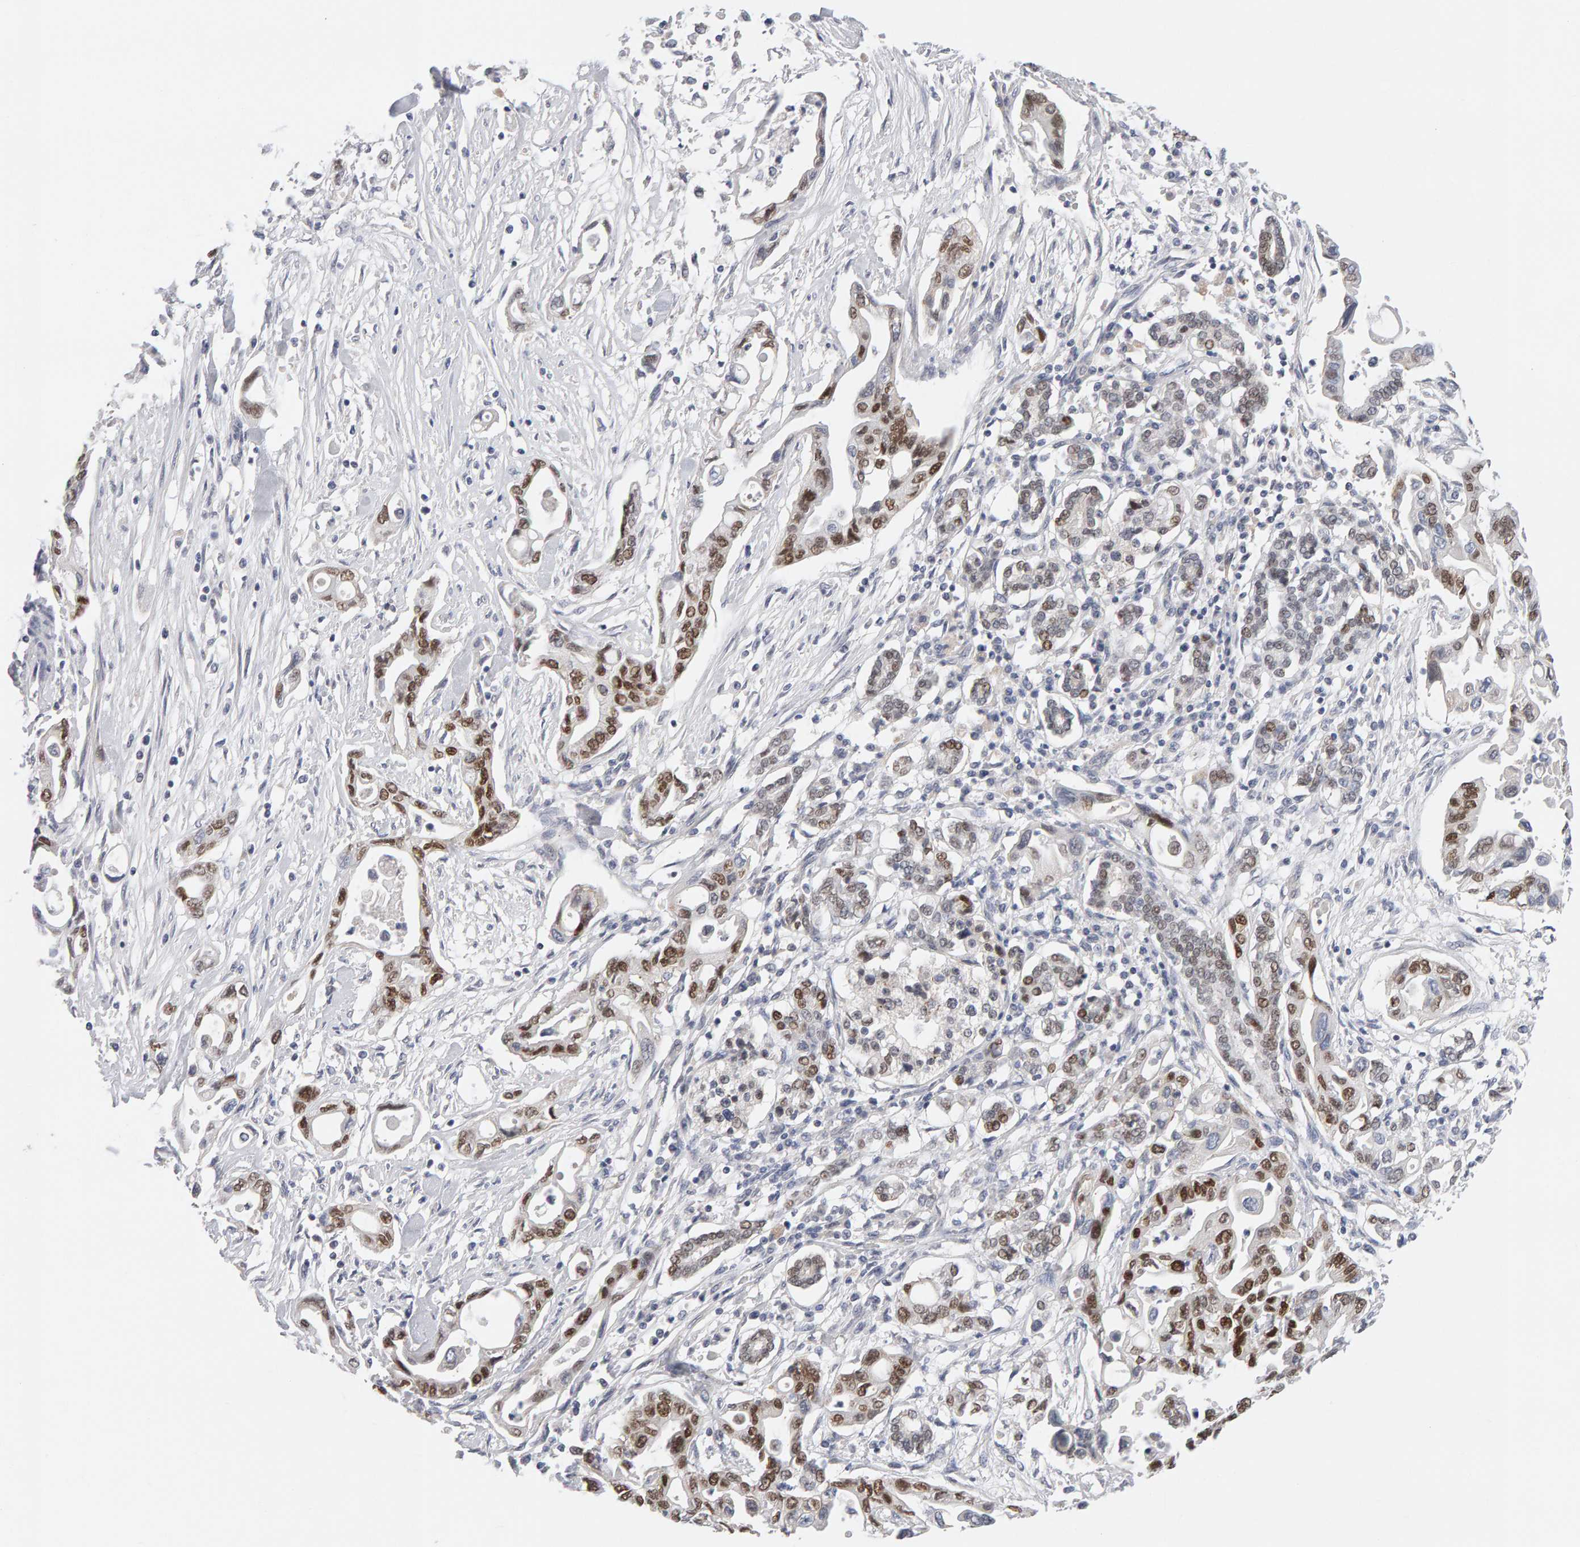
{"staining": {"intensity": "moderate", "quantity": "25%-75%", "location": "nuclear"}, "tissue": "pancreatic cancer", "cell_type": "Tumor cells", "image_type": "cancer", "snomed": [{"axis": "morphology", "description": "Adenocarcinoma, NOS"}, {"axis": "topography", "description": "Pancreas"}], "caption": "IHC histopathology image of neoplastic tissue: human pancreatic adenocarcinoma stained using immunohistochemistry (IHC) demonstrates medium levels of moderate protein expression localized specifically in the nuclear of tumor cells, appearing as a nuclear brown color.", "gene": "HNF4A", "patient": {"sex": "female", "age": 57}}